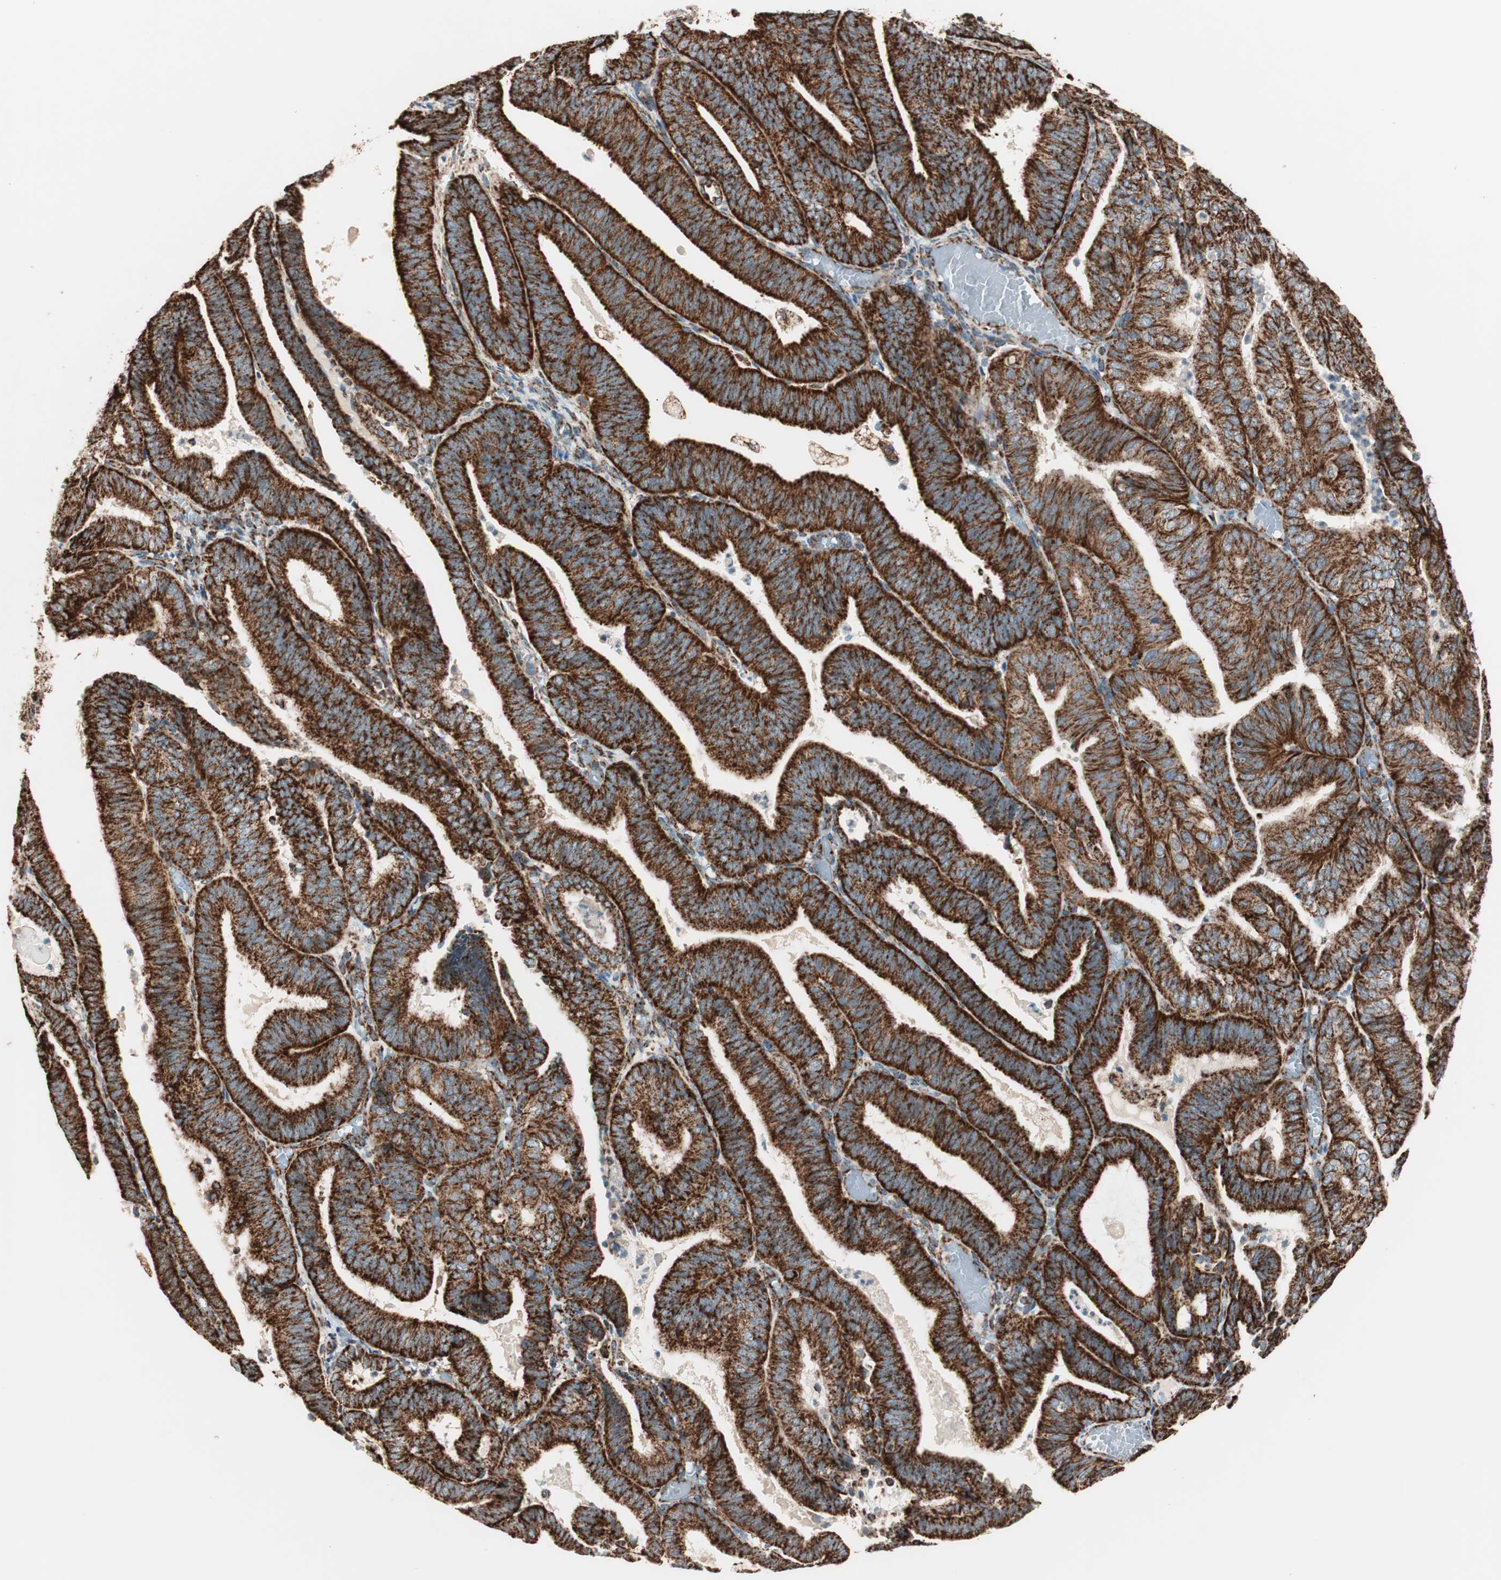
{"staining": {"intensity": "strong", "quantity": ">75%", "location": "cytoplasmic/membranous"}, "tissue": "endometrial cancer", "cell_type": "Tumor cells", "image_type": "cancer", "snomed": [{"axis": "morphology", "description": "Adenocarcinoma, NOS"}, {"axis": "topography", "description": "Uterus"}], "caption": "Brown immunohistochemical staining in human endometrial cancer (adenocarcinoma) reveals strong cytoplasmic/membranous expression in approximately >75% of tumor cells.", "gene": "TOMM22", "patient": {"sex": "female", "age": 60}}